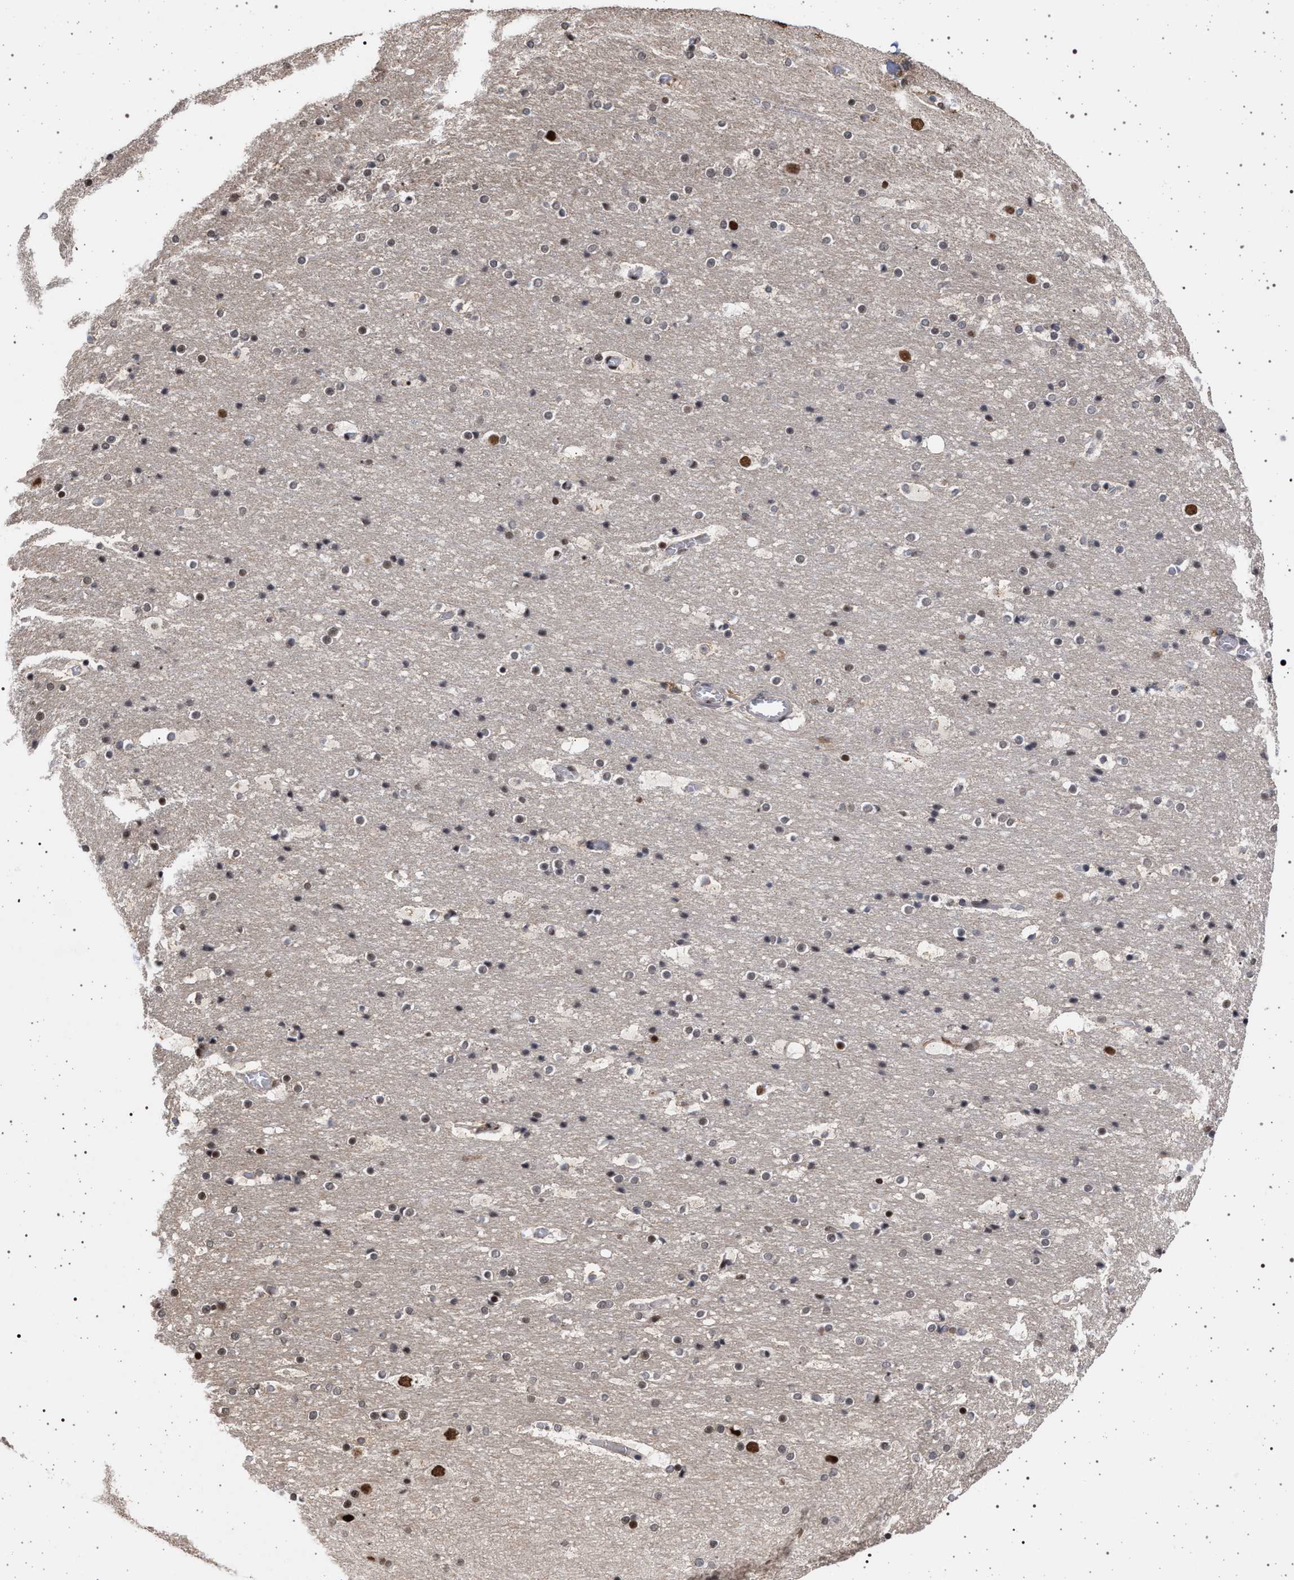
{"staining": {"intensity": "weak", "quantity": "25%-75%", "location": "nuclear"}, "tissue": "cerebral cortex", "cell_type": "Endothelial cells", "image_type": "normal", "snomed": [{"axis": "morphology", "description": "Normal tissue, NOS"}, {"axis": "topography", "description": "Cerebral cortex"}], "caption": "Endothelial cells reveal low levels of weak nuclear expression in about 25%-75% of cells in unremarkable cerebral cortex.", "gene": "PHF12", "patient": {"sex": "male", "age": 57}}